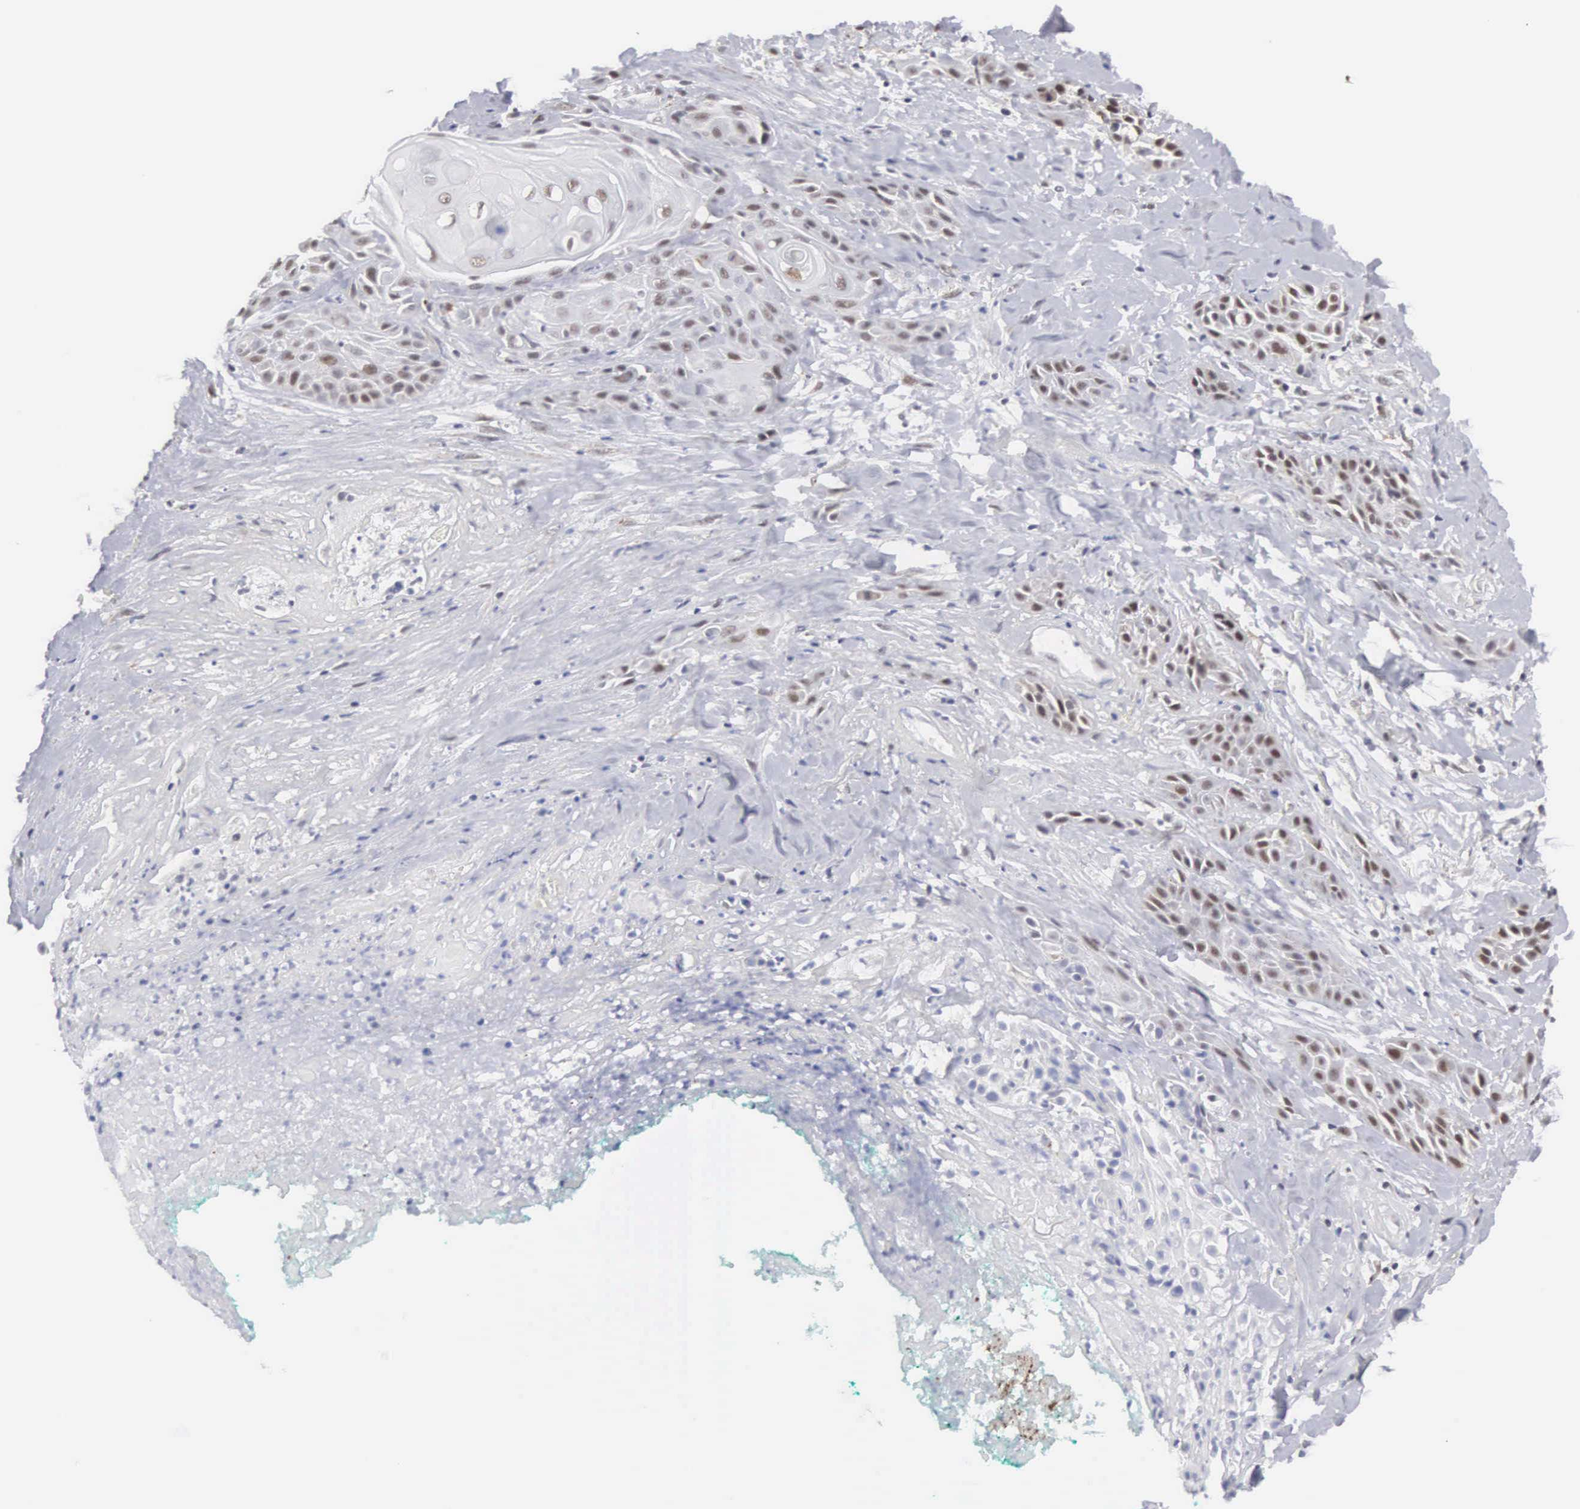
{"staining": {"intensity": "moderate", "quantity": "25%-75%", "location": "nuclear"}, "tissue": "skin cancer", "cell_type": "Tumor cells", "image_type": "cancer", "snomed": [{"axis": "morphology", "description": "Squamous cell carcinoma, NOS"}, {"axis": "topography", "description": "Skin"}, {"axis": "topography", "description": "Anal"}], "caption": "The micrograph displays a brown stain indicating the presence of a protein in the nuclear of tumor cells in skin squamous cell carcinoma.", "gene": "MNAT1", "patient": {"sex": "male", "age": 64}}